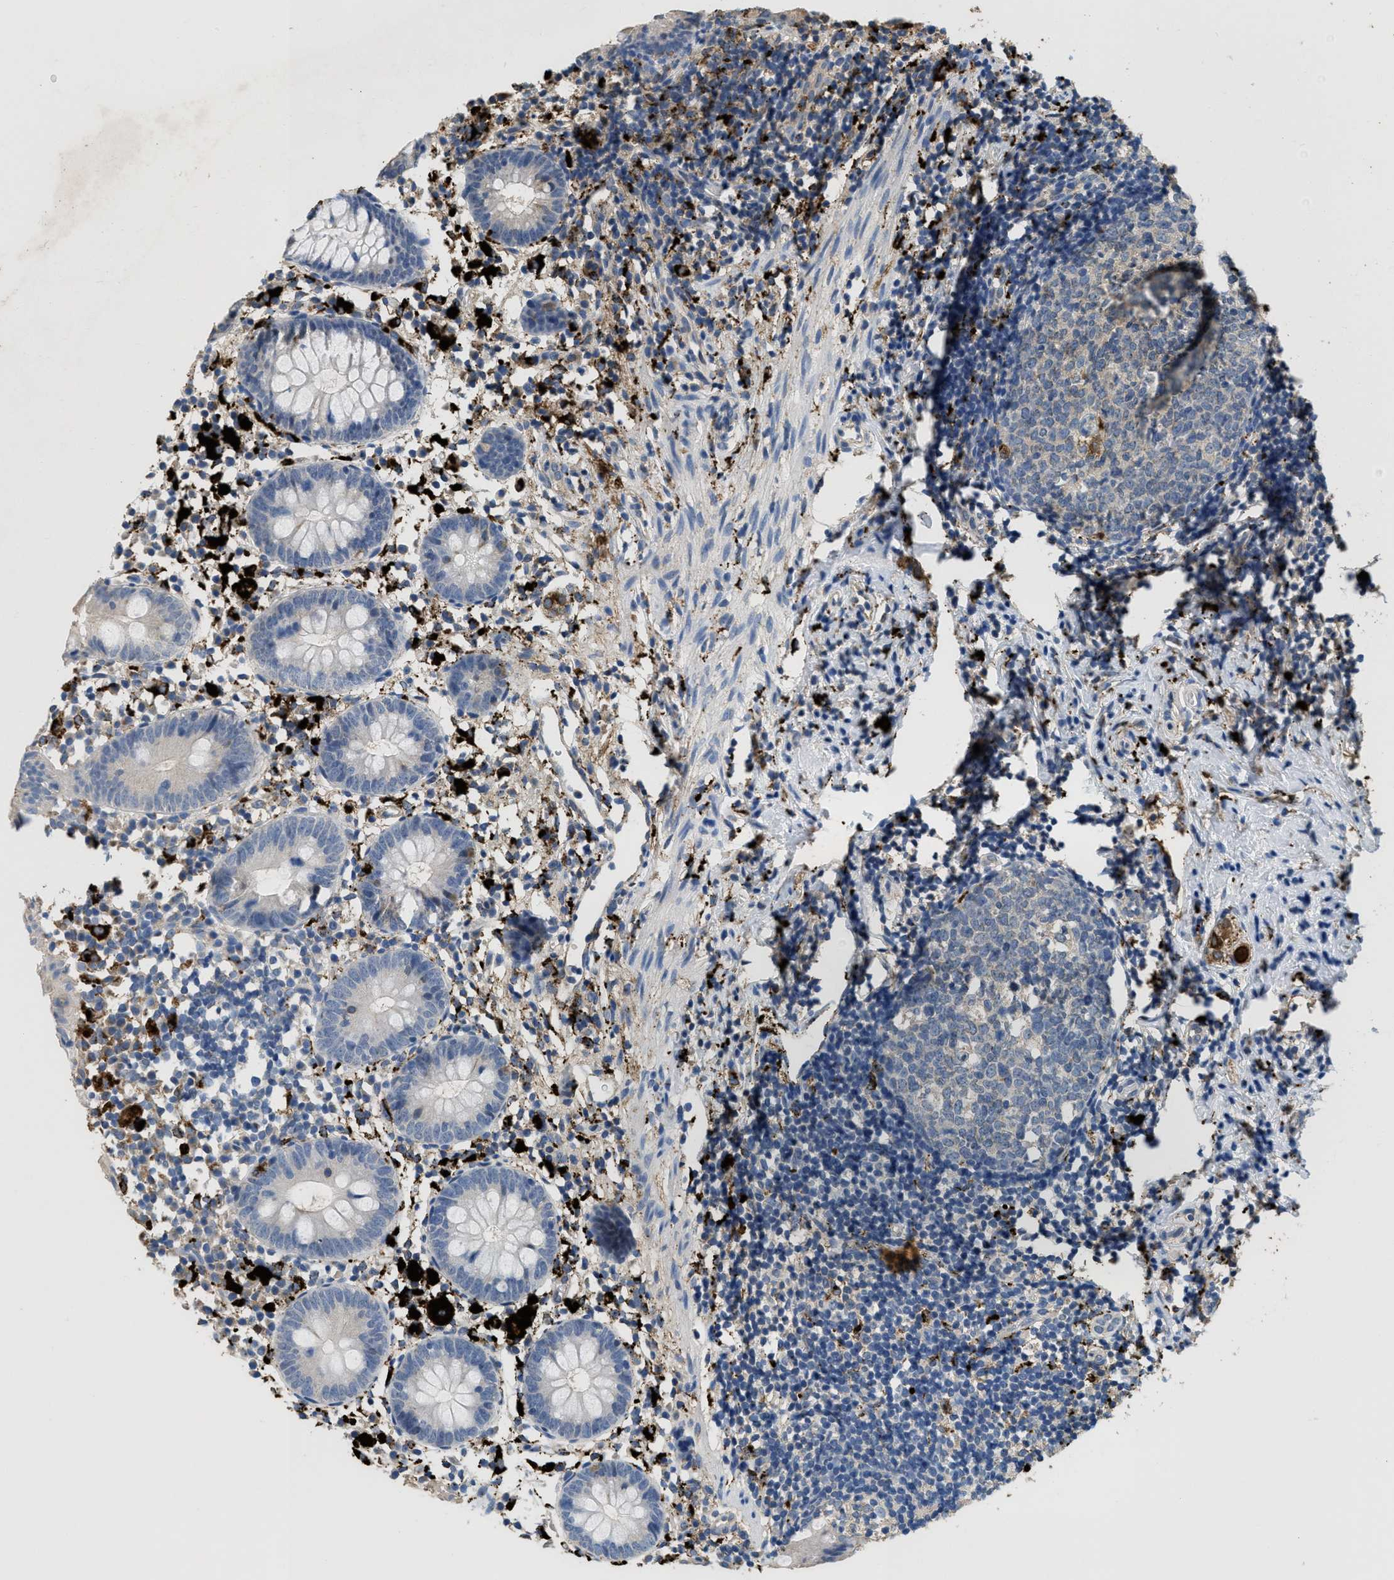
{"staining": {"intensity": "weak", "quantity": "25%-75%", "location": "cytoplasmic/membranous"}, "tissue": "appendix", "cell_type": "Glandular cells", "image_type": "normal", "snomed": [{"axis": "morphology", "description": "Normal tissue, NOS"}, {"axis": "topography", "description": "Appendix"}], "caption": "Weak cytoplasmic/membranous staining is appreciated in about 25%-75% of glandular cells in normal appendix.", "gene": "BMPR2", "patient": {"sex": "female", "age": 20}}